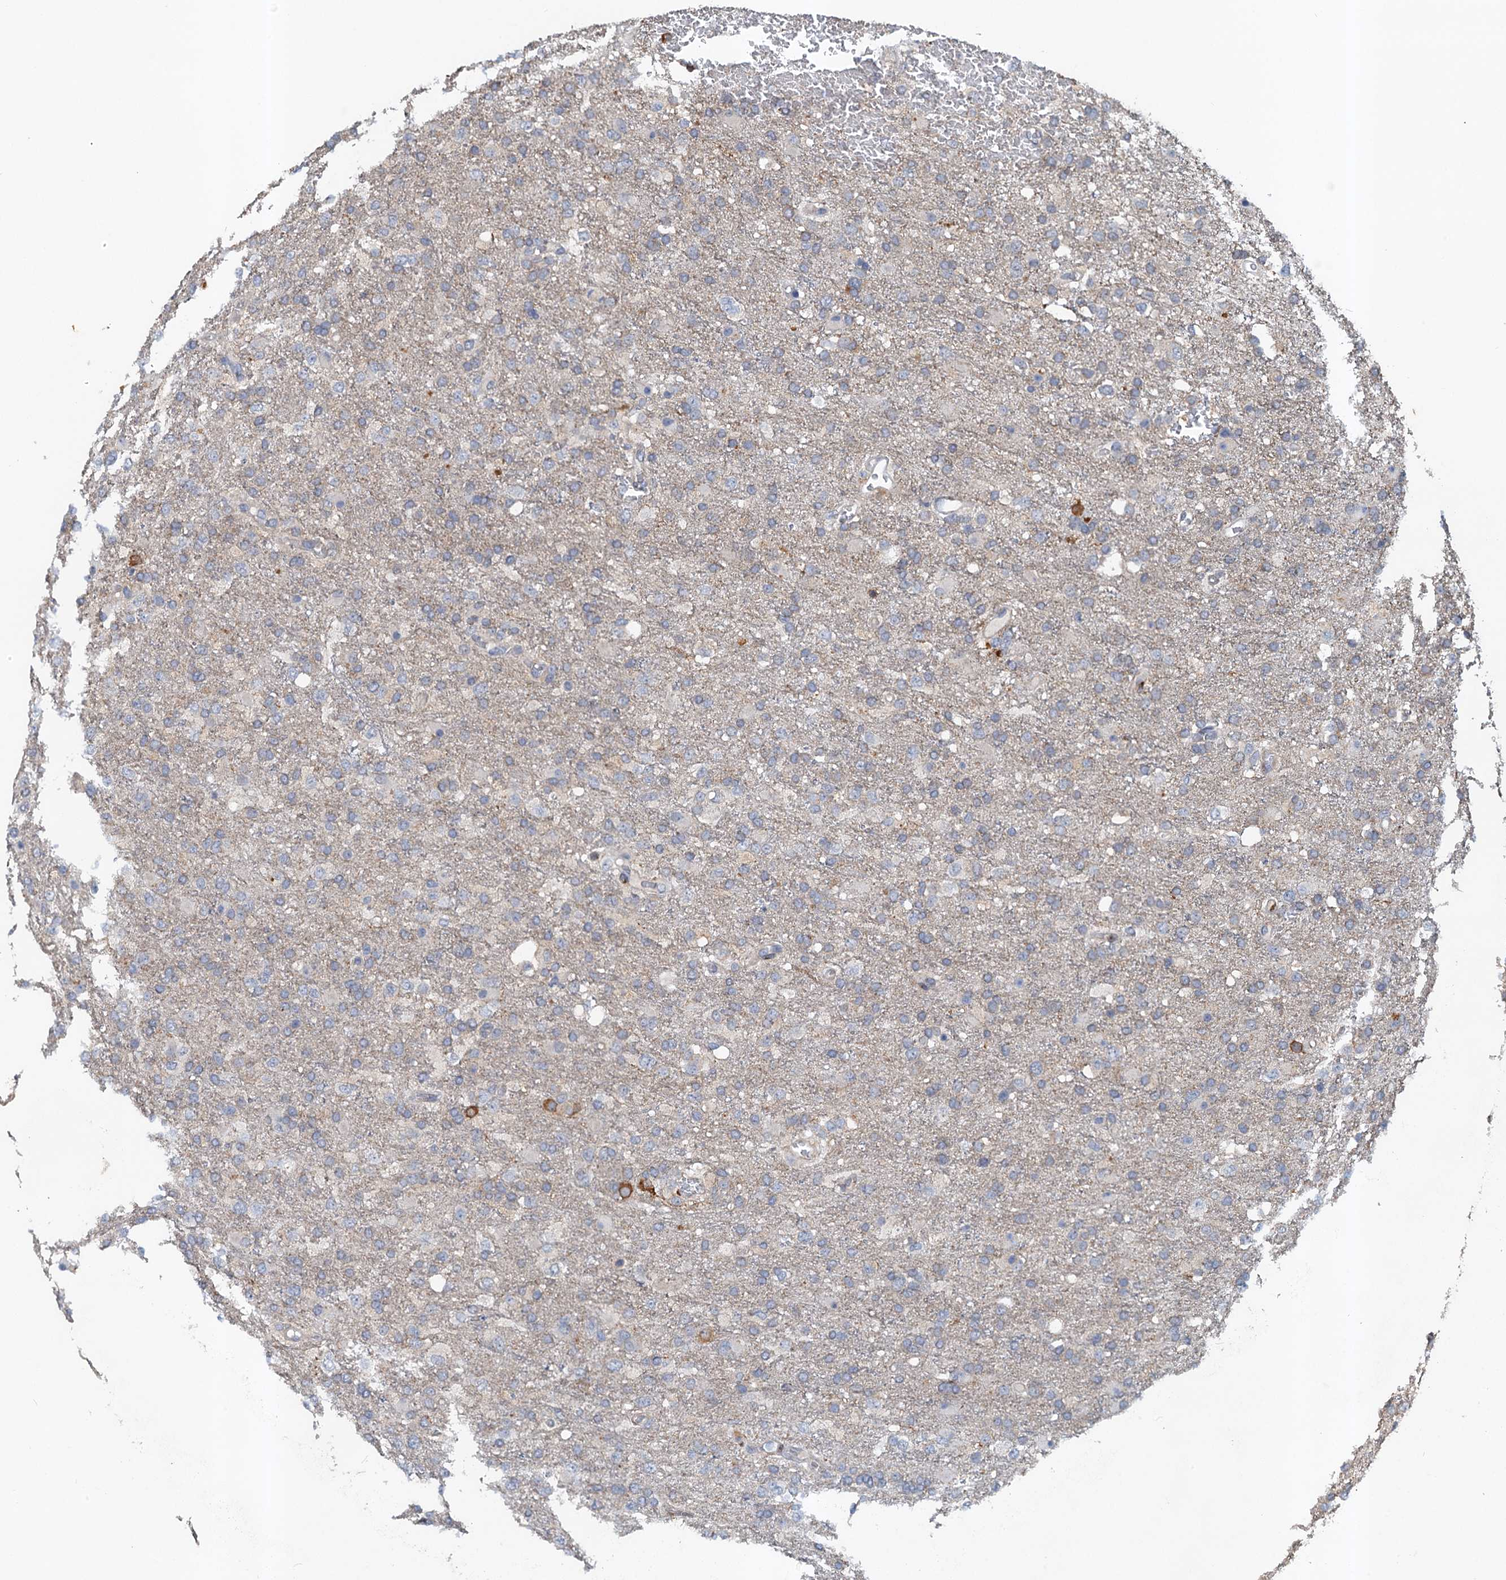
{"staining": {"intensity": "negative", "quantity": "none", "location": "none"}, "tissue": "glioma", "cell_type": "Tumor cells", "image_type": "cancer", "snomed": [{"axis": "morphology", "description": "Glioma, malignant, High grade"}, {"axis": "topography", "description": "Brain"}], "caption": "DAB (3,3'-diaminobenzidine) immunohistochemical staining of malignant high-grade glioma displays no significant expression in tumor cells.", "gene": "NBEA", "patient": {"sex": "female", "age": 74}}